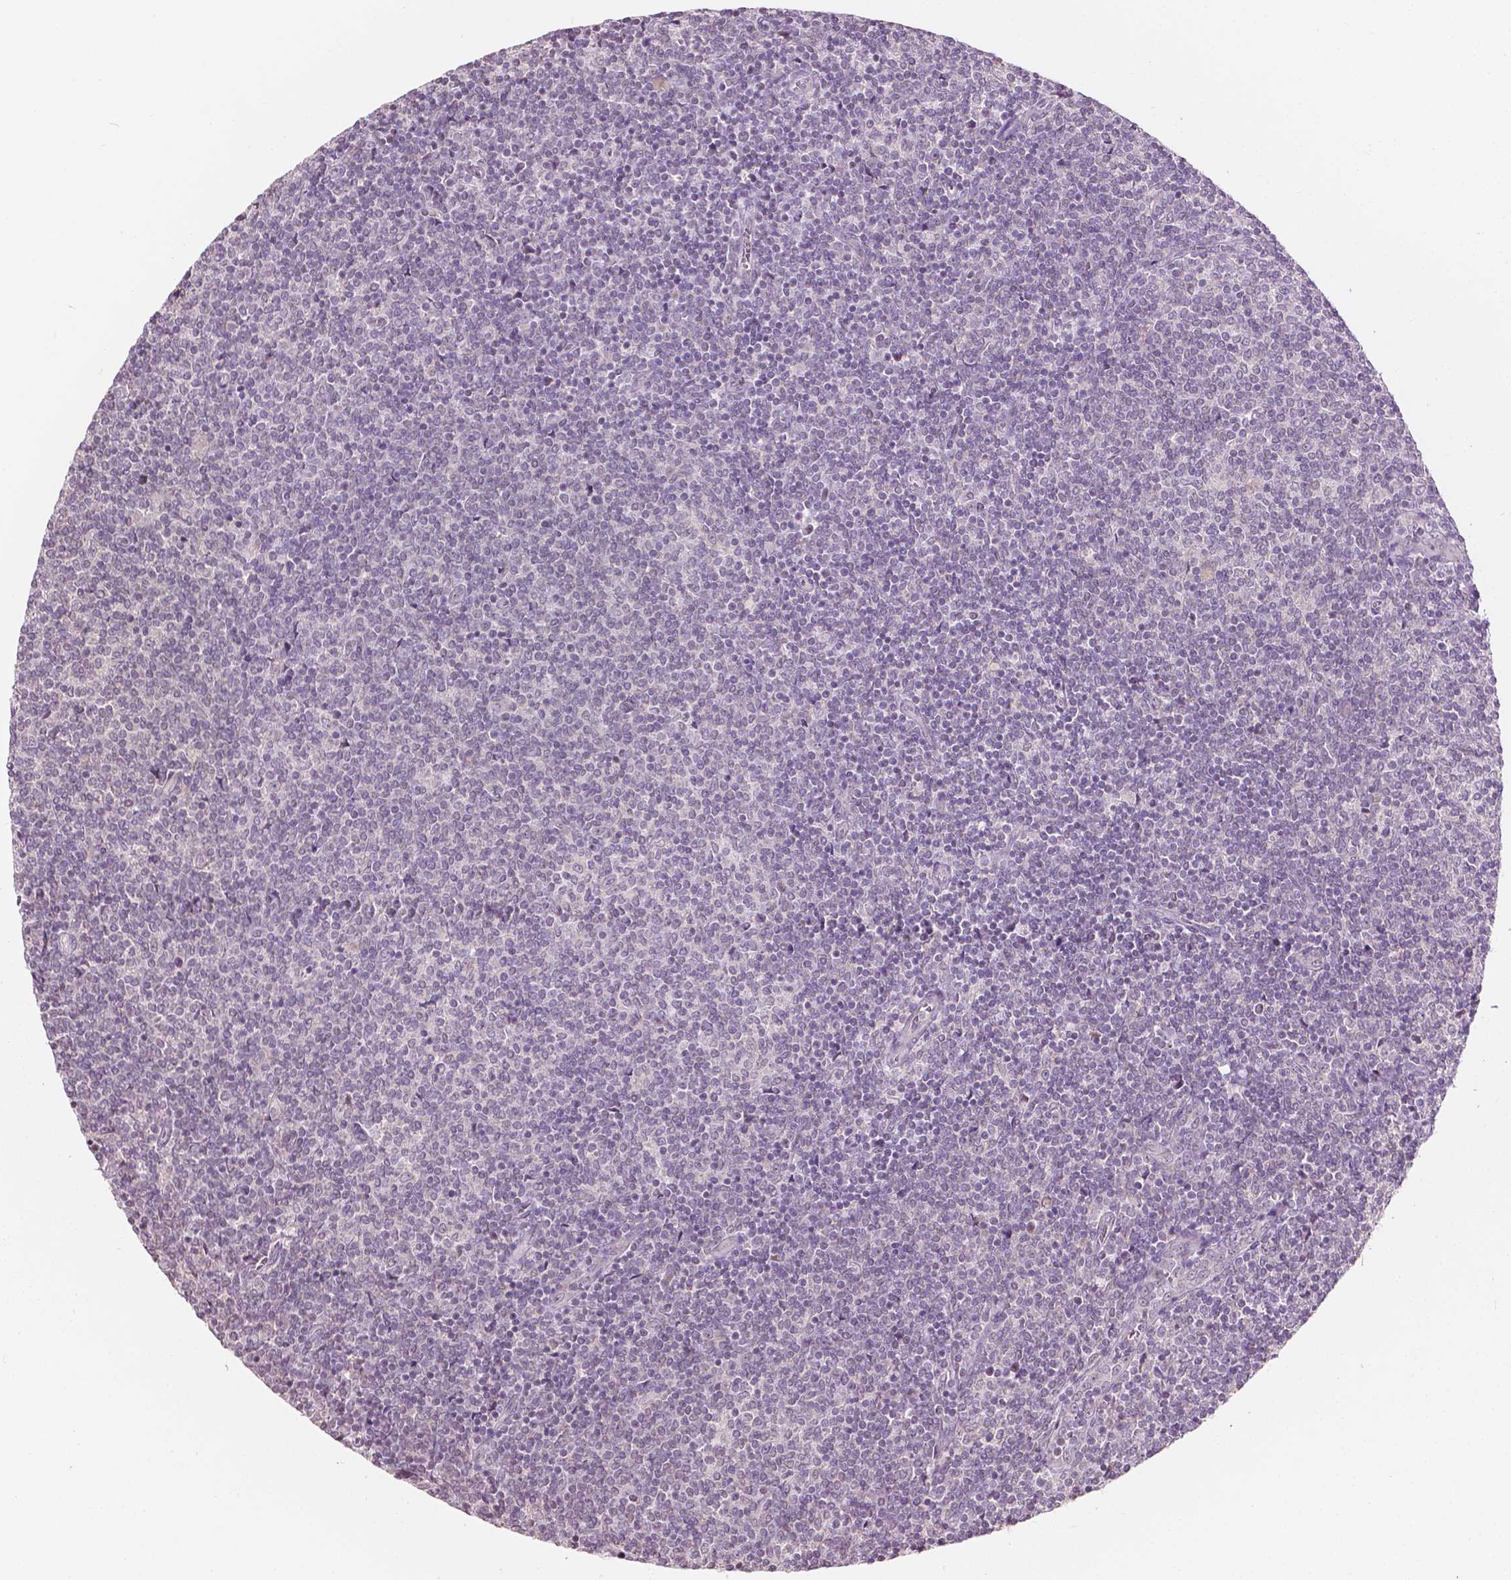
{"staining": {"intensity": "negative", "quantity": "none", "location": "none"}, "tissue": "lymphoma", "cell_type": "Tumor cells", "image_type": "cancer", "snomed": [{"axis": "morphology", "description": "Malignant lymphoma, non-Hodgkin's type, Low grade"}, {"axis": "topography", "description": "Lymph node"}], "caption": "Tumor cells show no significant protein positivity in lymphoma. The staining is performed using DAB (3,3'-diaminobenzidine) brown chromogen with nuclei counter-stained in using hematoxylin.", "gene": "NOS1AP", "patient": {"sex": "male", "age": 52}}